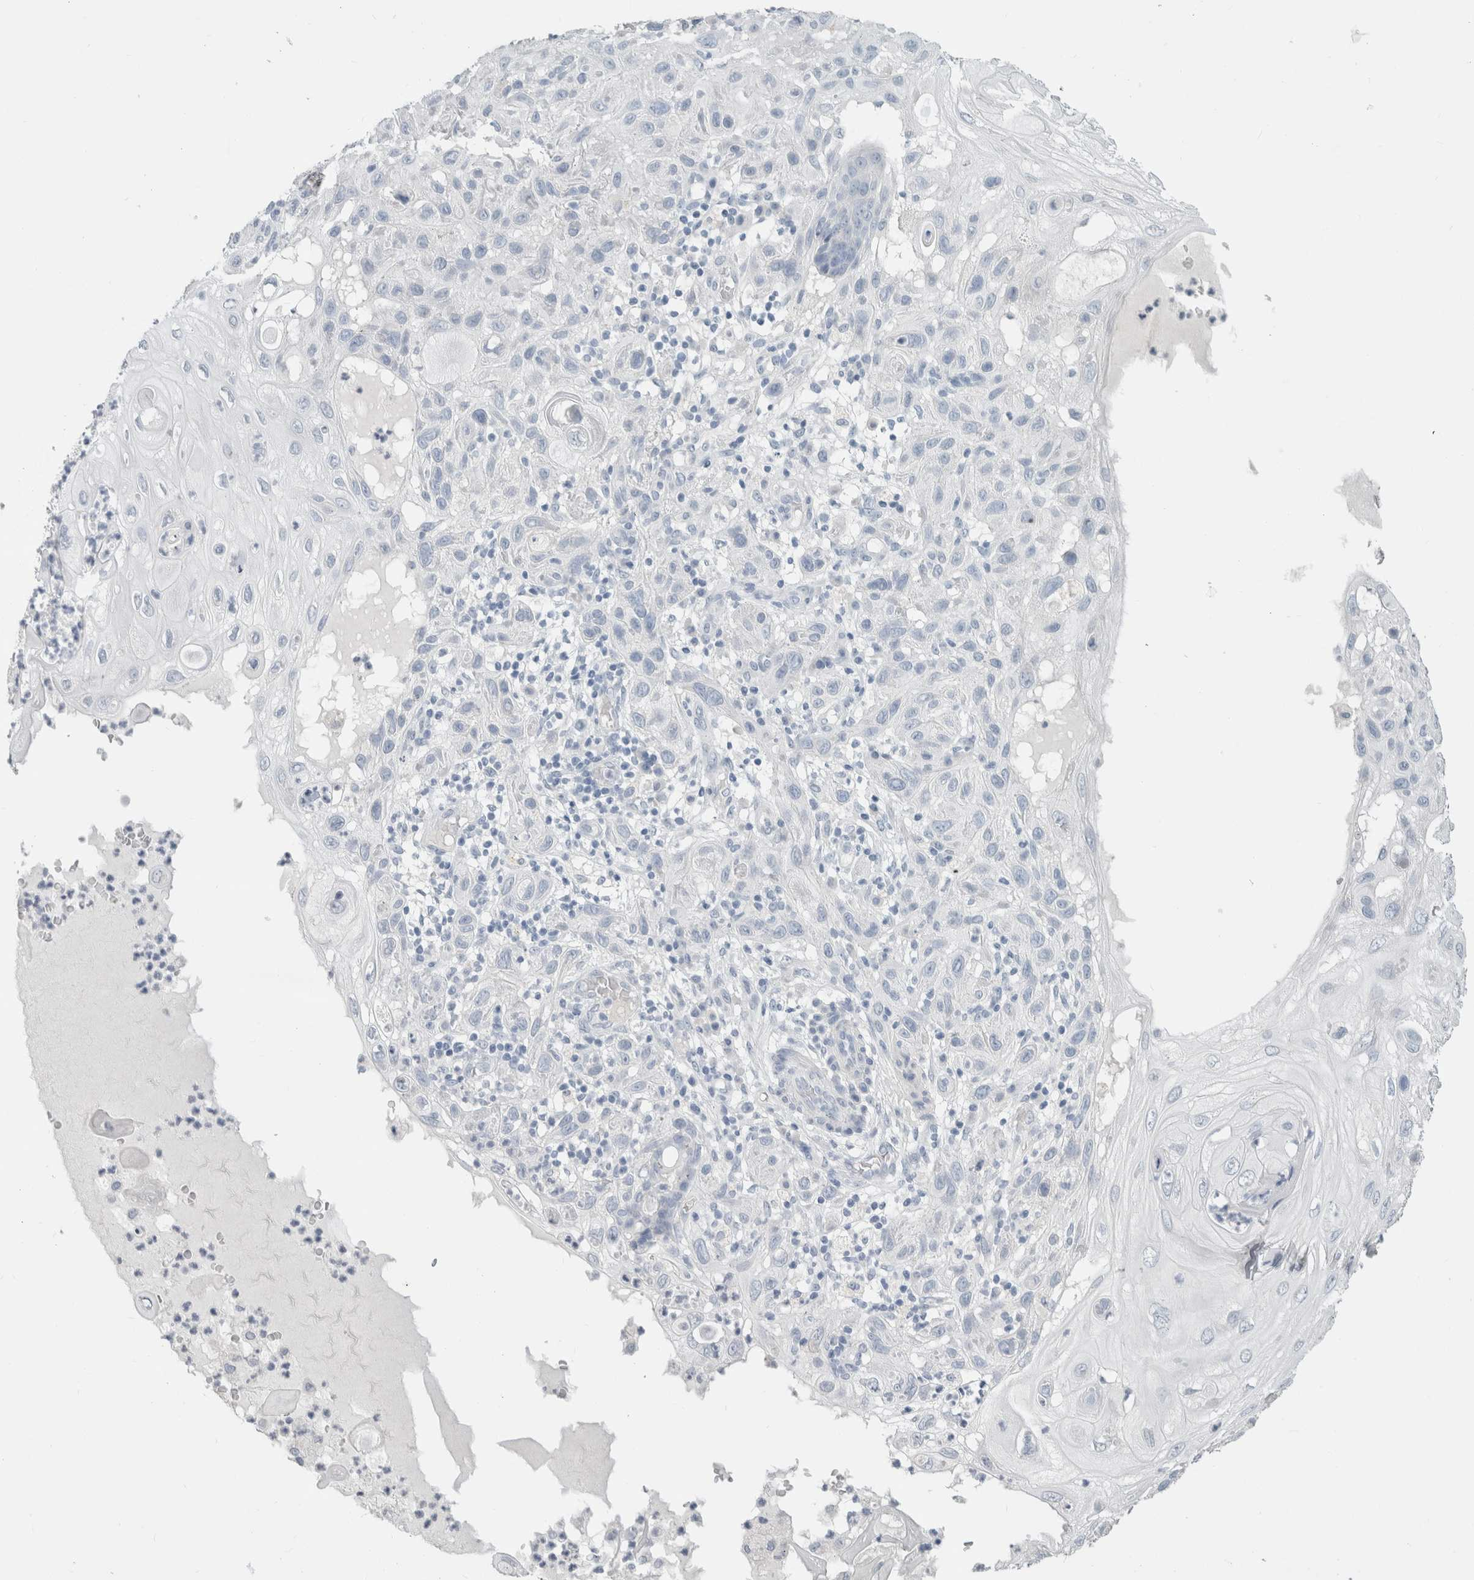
{"staining": {"intensity": "negative", "quantity": "none", "location": "none"}, "tissue": "skin cancer", "cell_type": "Tumor cells", "image_type": "cancer", "snomed": [{"axis": "morphology", "description": "Normal tissue, NOS"}, {"axis": "morphology", "description": "Squamous cell carcinoma, NOS"}, {"axis": "topography", "description": "Skin"}], "caption": "High magnification brightfield microscopy of squamous cell carcinoma (skin) stained with DAB (3,3'-diaminobenzidine) (brown) and counterstained with hematoxylin (blue): tumor cells show no significant expression. The staining is performed using DAB brown chromogen with nuclei counter-stained in using hematoxylin.", "gene": "SLC6A1", "patient": {"sex": "female", "age": 96}}